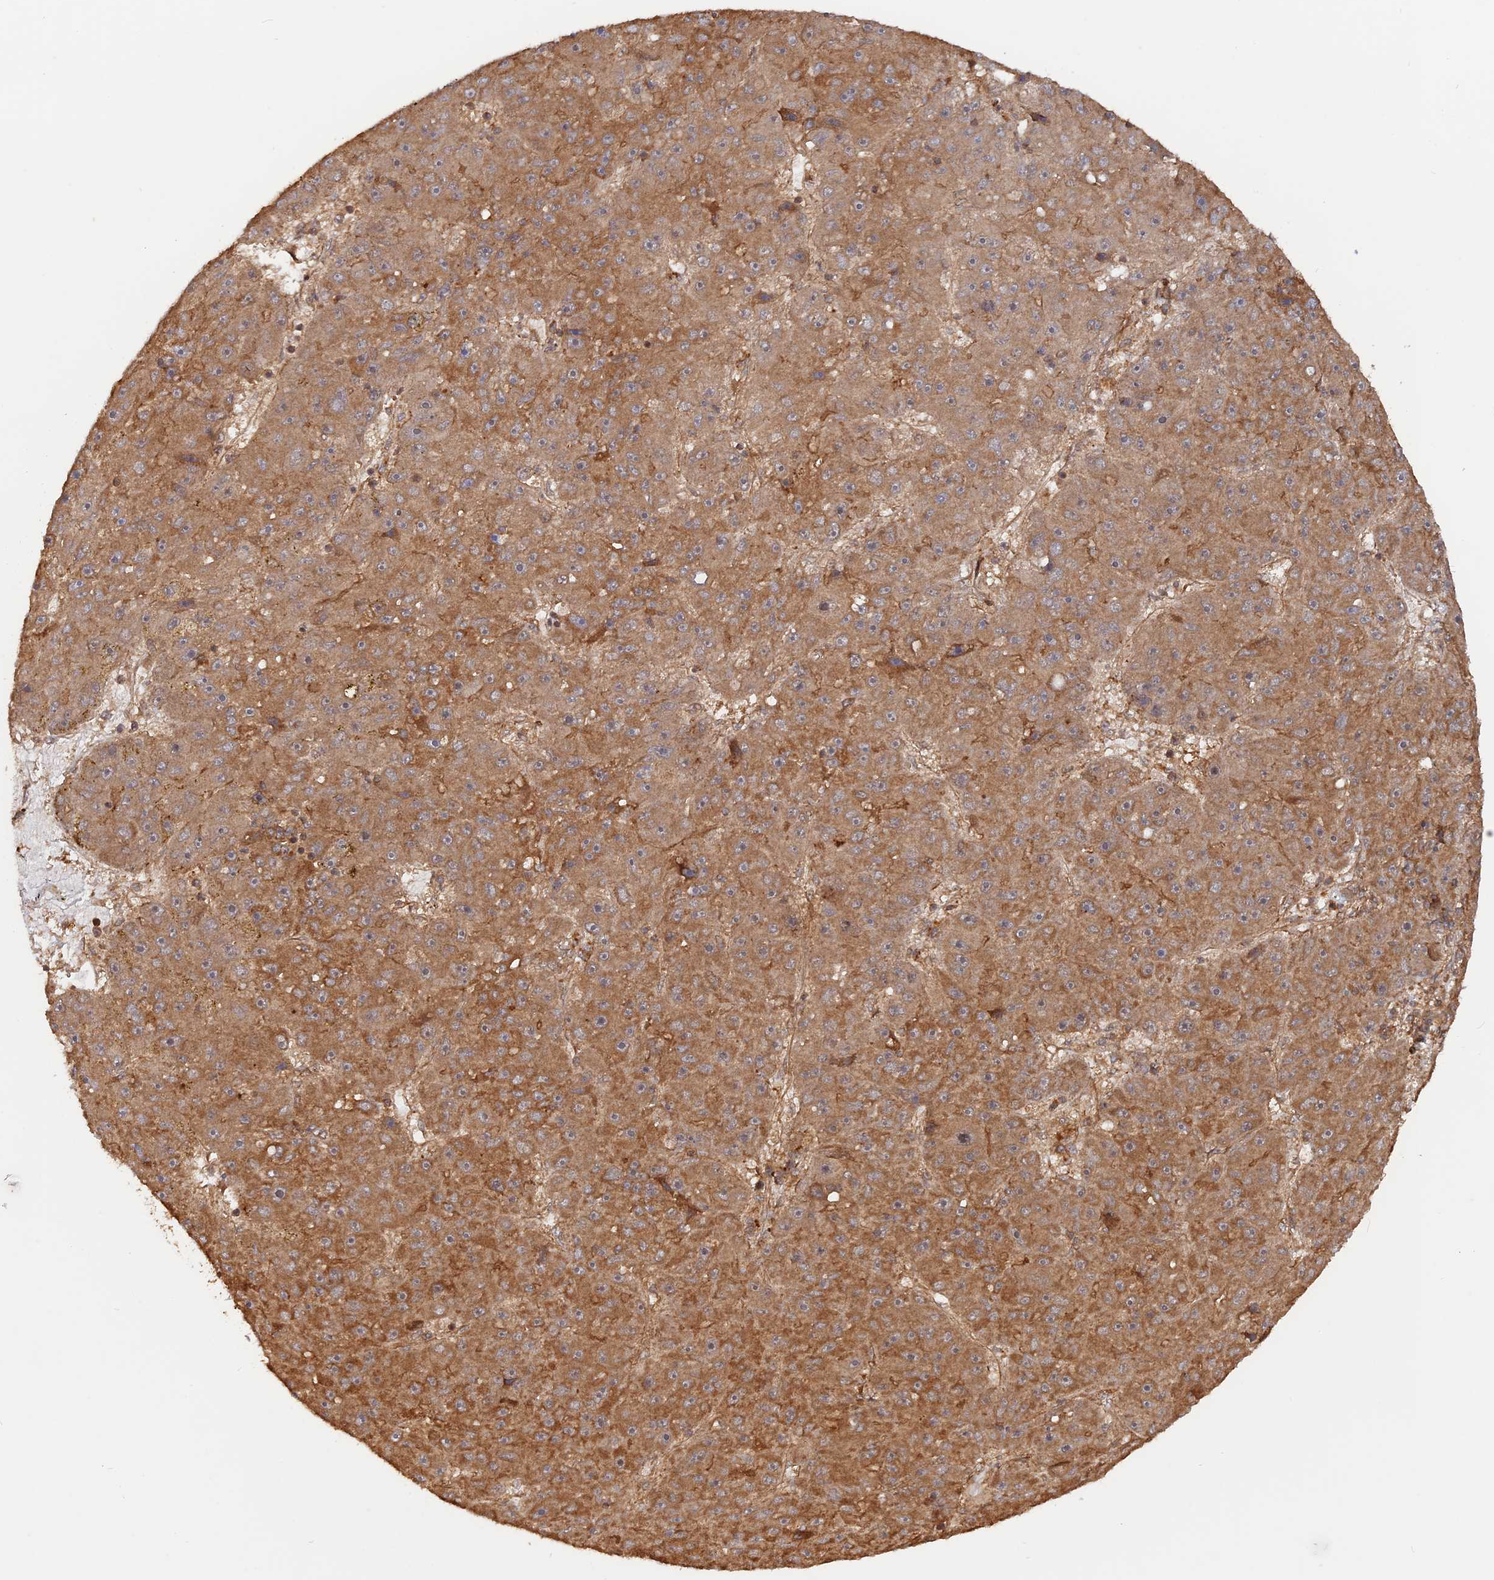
{"staining": {"intensity": "moderate", "quantity": ">75%", "location": "cytoplasmic/membranous"}, "tissue": "liver cancer", "cell_type": "Tumor cells", "image_type": "cancer", "snomed": [{"axis": "morphology", "description": "Carcinoma, Hepatocellular, NOS"}, {"axis": "topography", "description": "Liver"}], "caption": "A medium amount of moderate cytoplasmic/membranous staining is seen in about >75% of tumor cells in liver hepatocellular carcinoma tissue.", "gene": "CCDC174", "patient": {"sex": "male", "age": 67}}